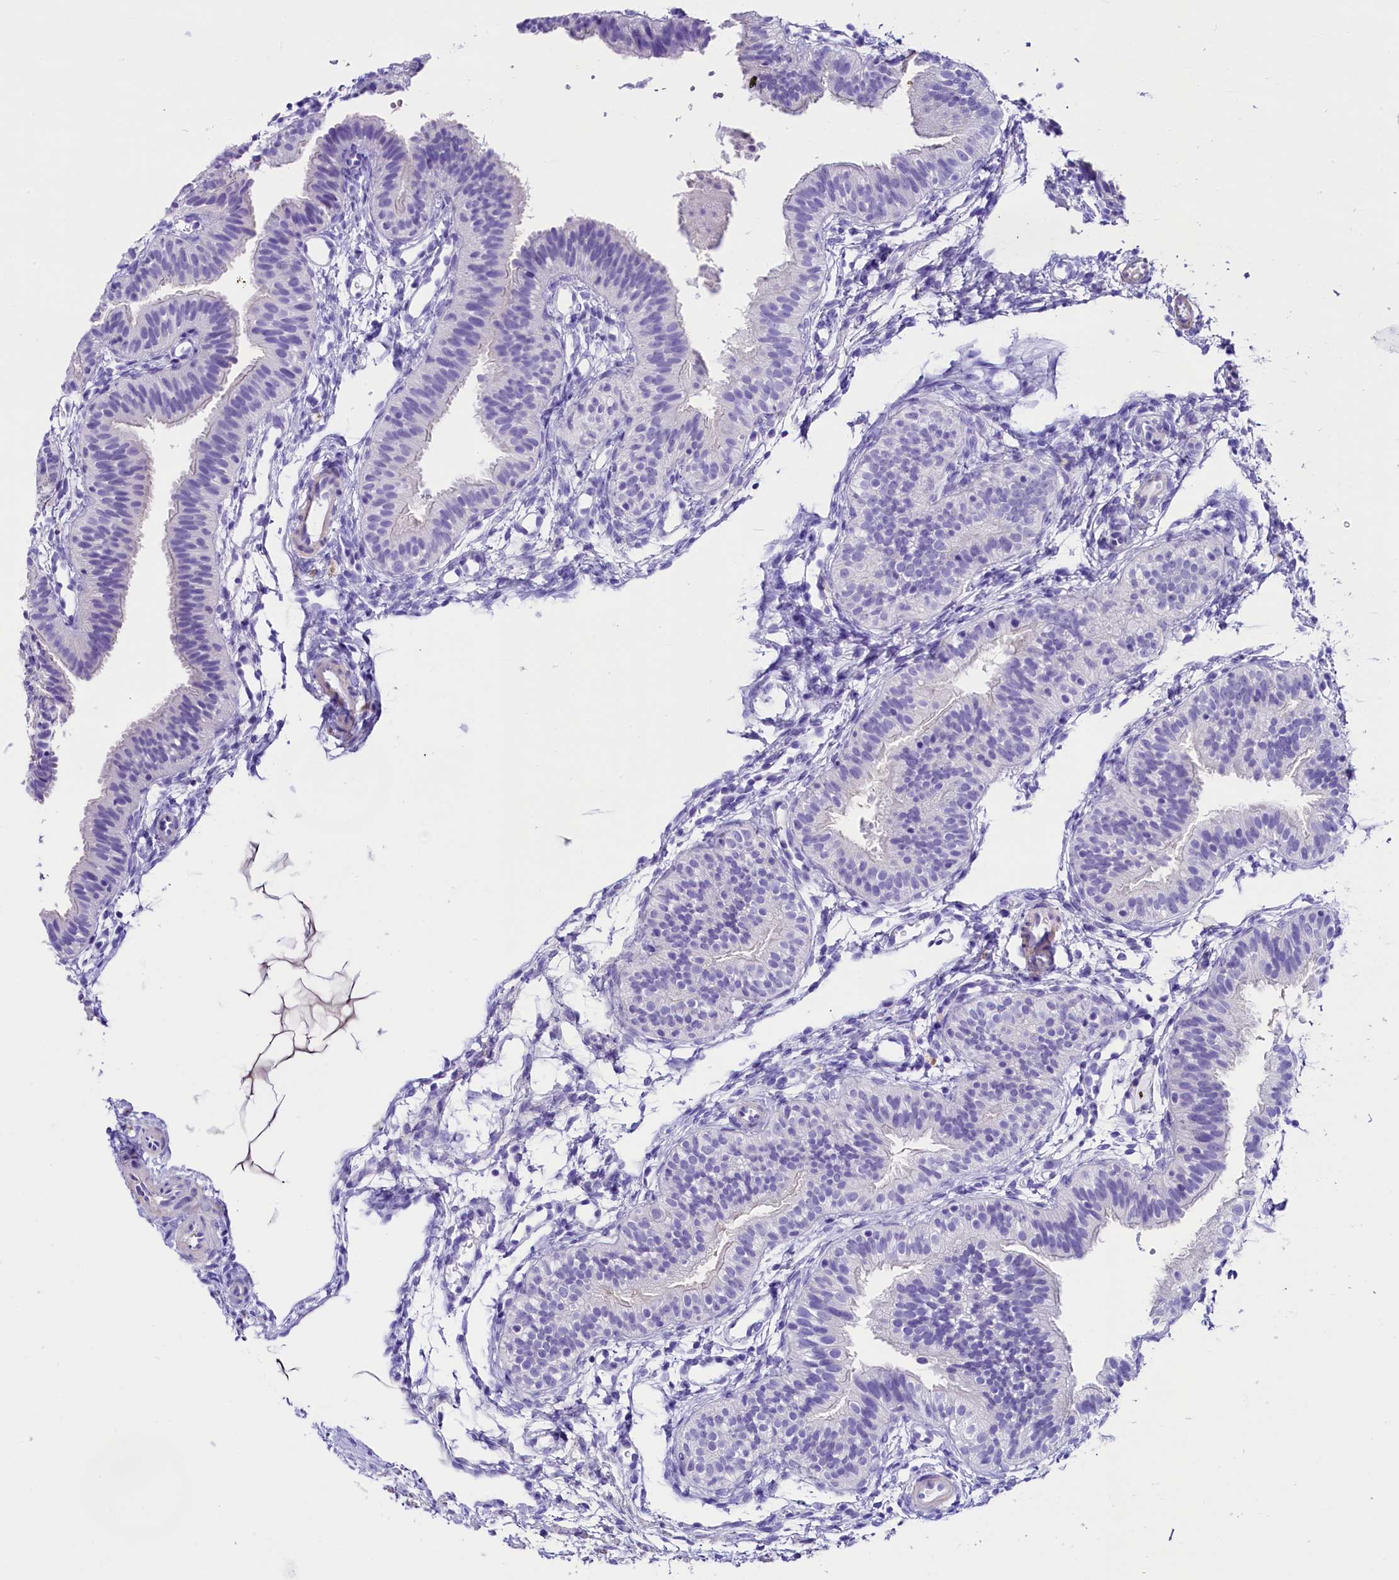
{"staining": {"intensity": "negative", "quantity": "none", "location": "none"}, "tissue": "fallopian tube", "cell_type": "Glandular cells", "image_type": "normal", "snomed": [{"axis": "morphology", "description": "Normal tissue, NOS"}, {"axis": "topography", "description": "Fallopian tube"}], "caption": "IHC image of normal human fallopian tube stained for a protein (brown), which shows no staining in glandular cells.", "gene": "SKIDA1", "patient": {"sex": "female", "age": 35}}